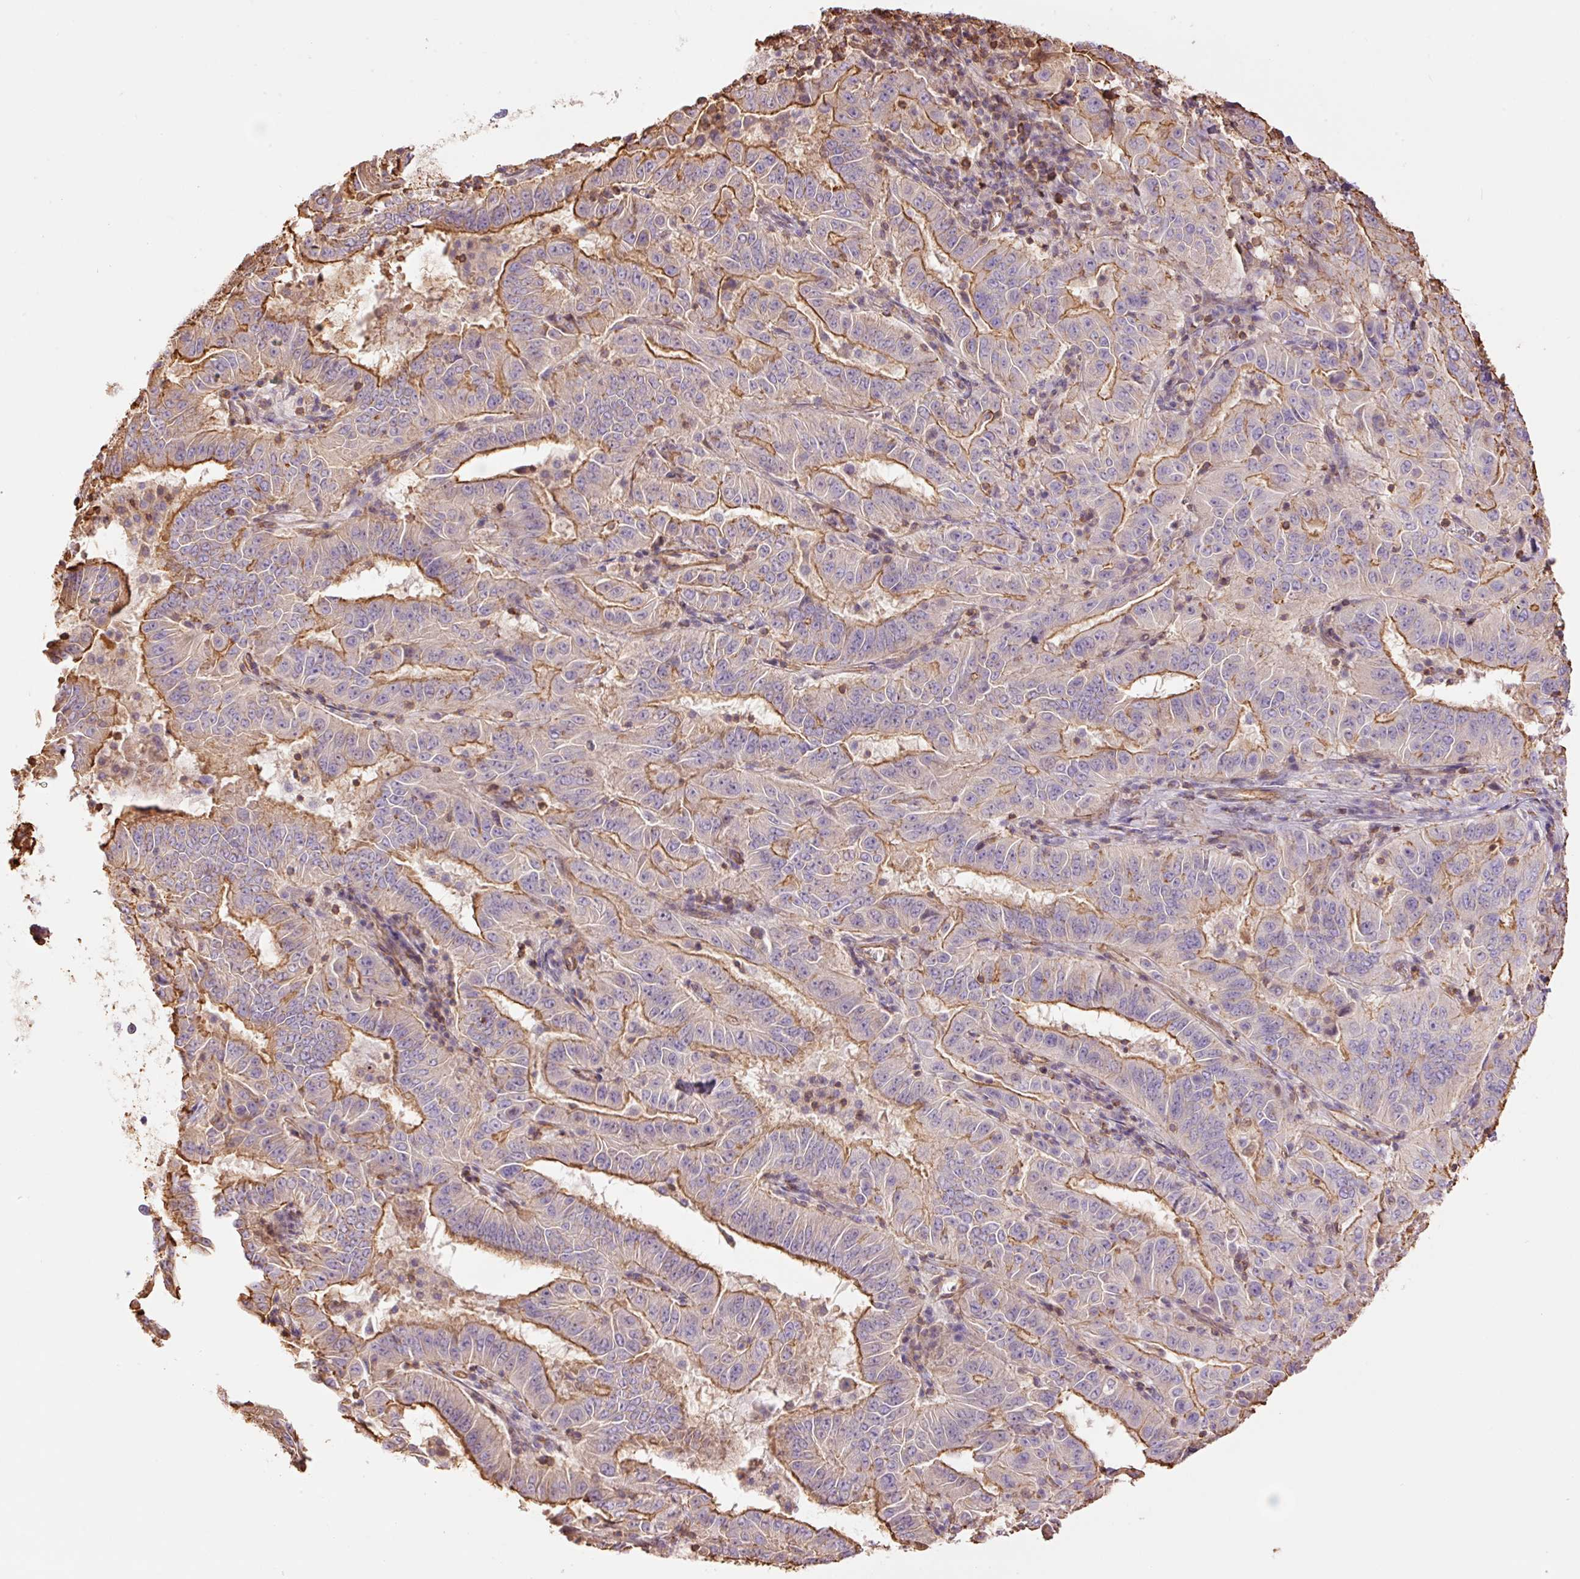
{"staining": {"intensity": "moderate", "quantity": "25%-75%", "location": "cytoplasmic/membranous"}, "tissue": "pancreatic cancer", "cell_type": "Tumor cells", "image_type": "cancer", "snomed": [{"axis": "morphology", "description": "Adenocarcinoma, NOS"}, {"axis": "topography", "description": "Pancreas"}], "caption": "IHC of human pancreatic cancer exhibits medium levels of moderate cytoplasmic/membranous positivity in approximately 25%-75% of tumor cells.", "gene": "PPP1R1B", "patient": {"sex": "male", "age": 63}}